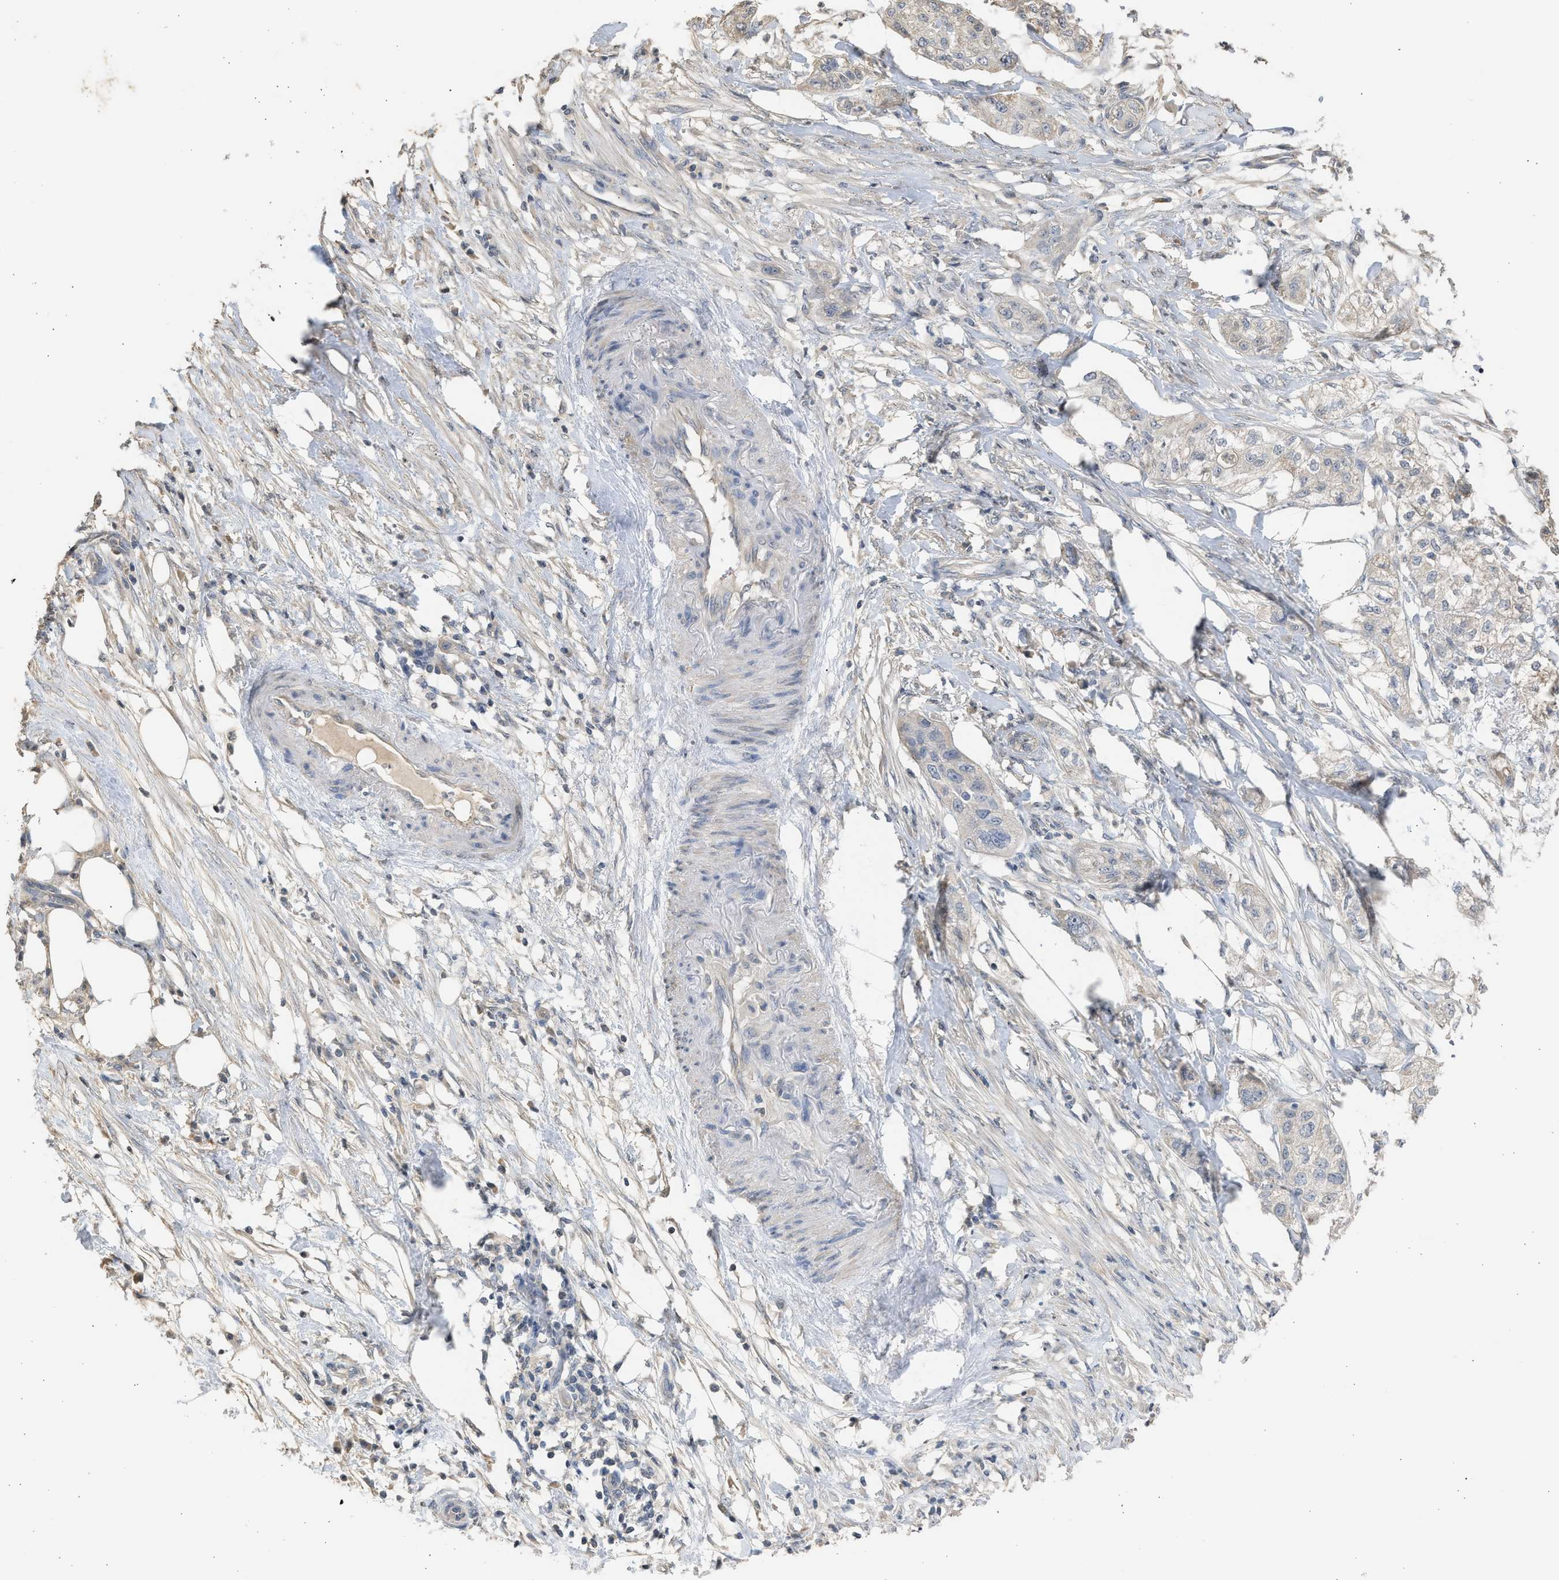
{"staining": {"intensity": "weak", "quantity": "<25%", "location": "cytoplasmic/membranous"}, "tissue": "pancreatic cancer", "cell_type": "Tumor cells", "image_type": "cancer", "snomed": [{"axis": "morphology", "description": "Adenocarcinoma, NOS"}, {"axis": "topography", "description": "Pancreas"}], "caption": "Immunohistochemistry photomicrograph of pancreatic cancer (adenocarcinoma) stained for a protein (brown), which displays no expression in tumor cells.", "gene": "SULT2A1", "patient": {"sex": "female", "age": 78}}